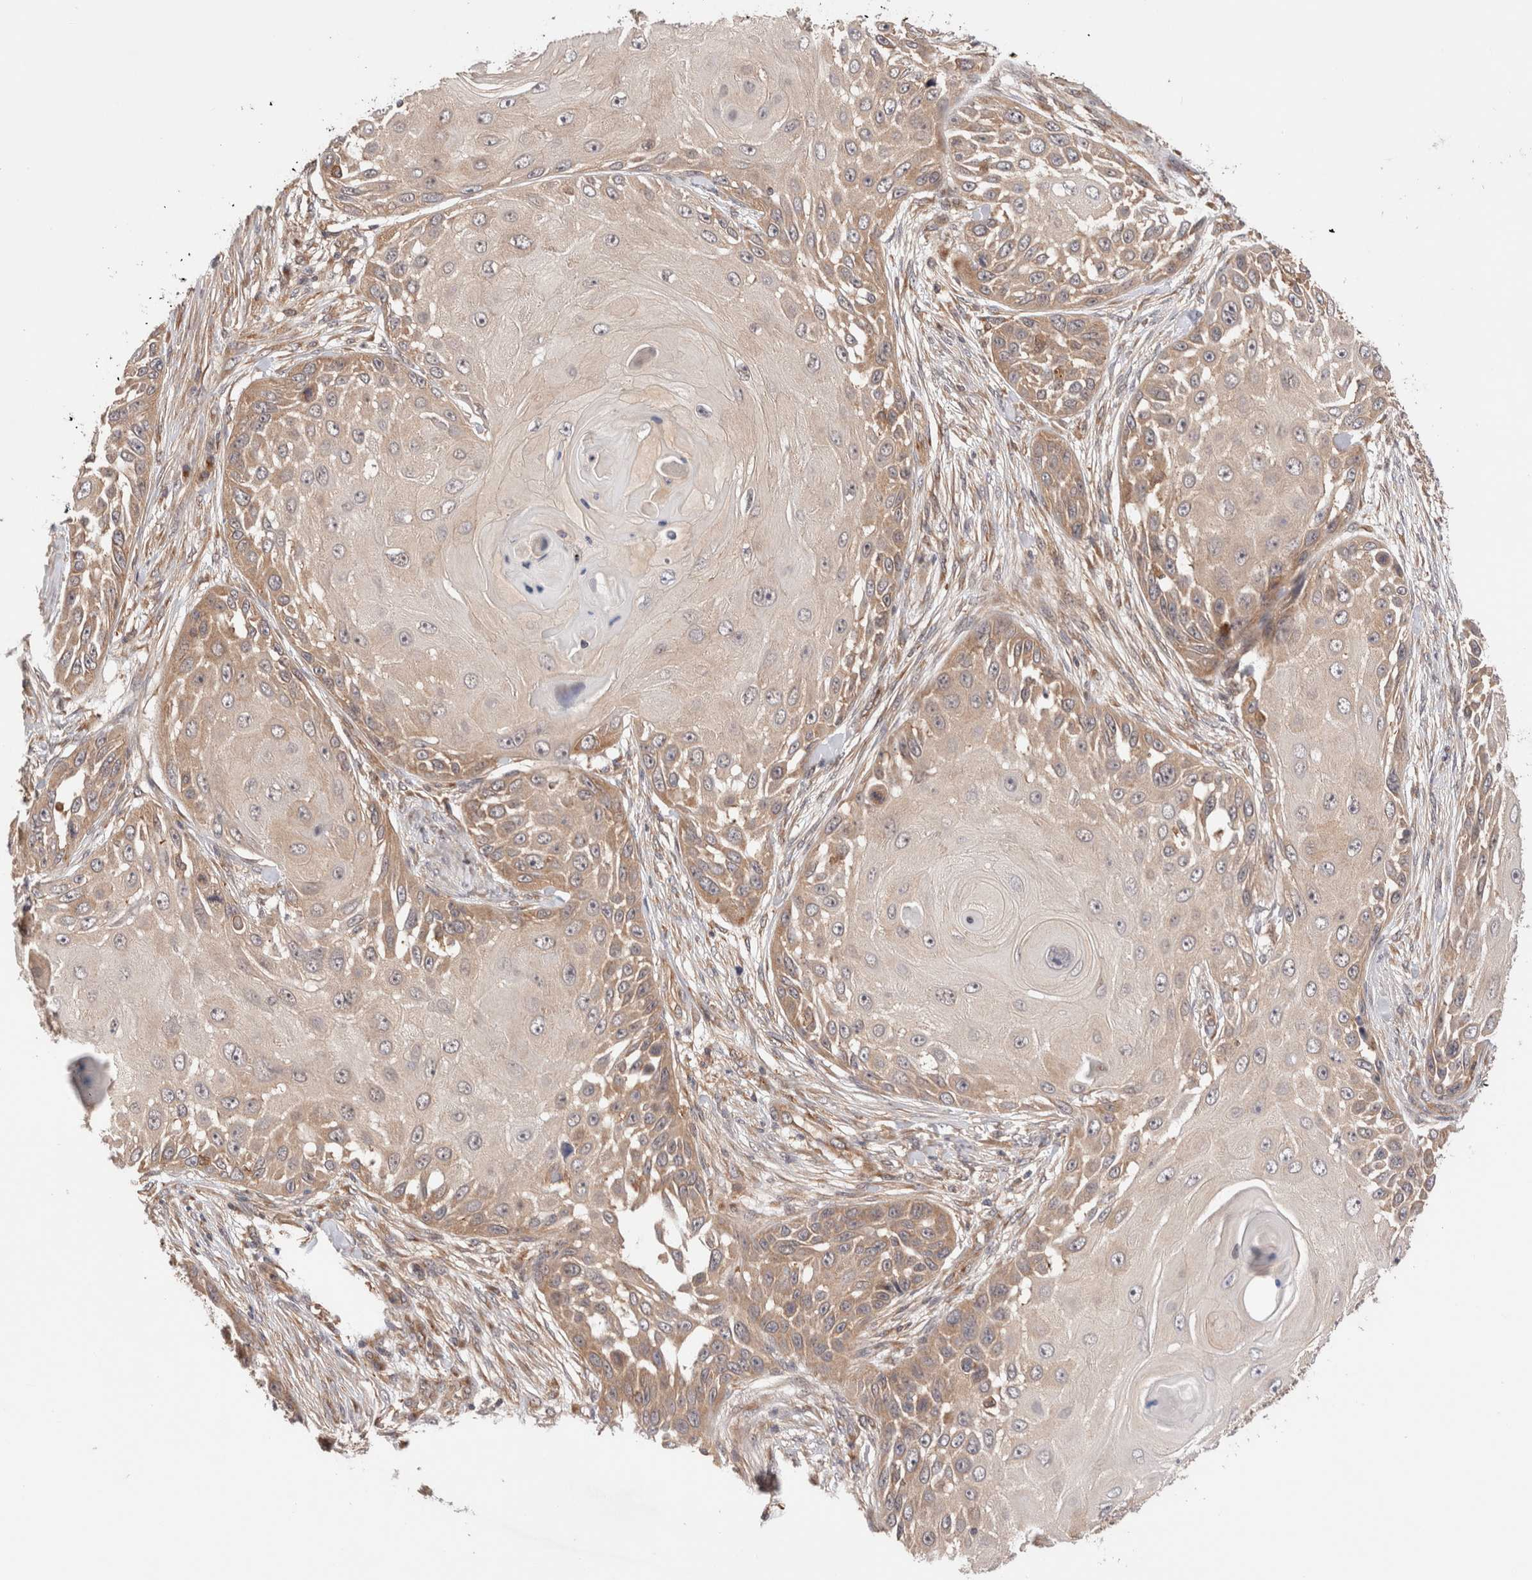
{"staining": {"intensity": "weak", "quantity": ">75%", "location": "cytoplasmic/membranous"}, "tissue": "skin cancer", "cell_type": "Tumor cells", "image_type": "cancer", "snomed": [{"axis": "morphology", "description": "Squamous cell carcinoma, NOS"}, {"axis": "topography", "description": "Skin"}], "caption": "This micrograph reveals IHC staining of human squamous cell carcinoma (skin), with low weak cytoplasmic/membranous positivity in about >75% of tumor cells.", "gene": "SIKE1", "patient": {"sex": "female", "age": 44}}